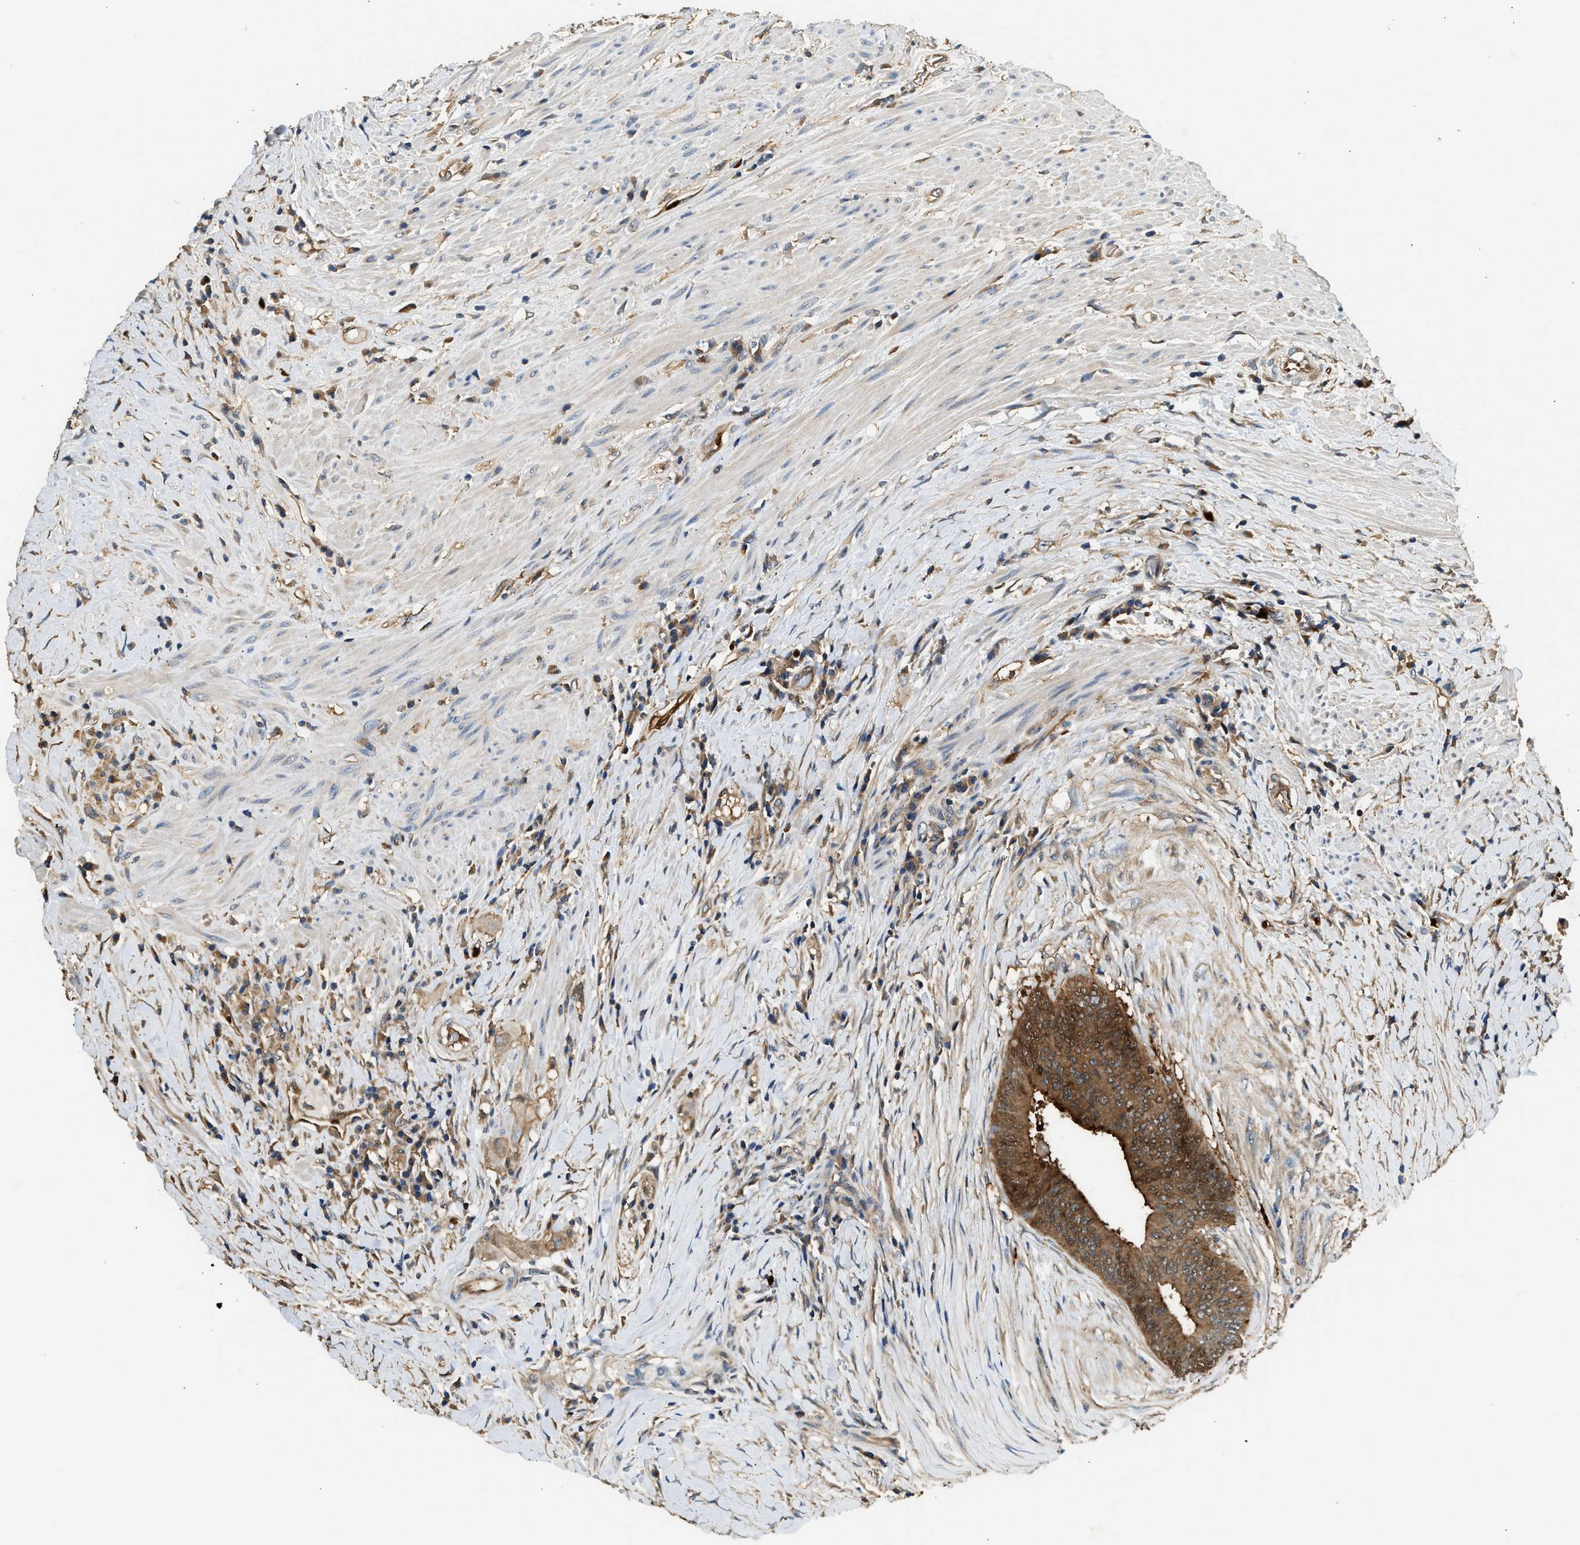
{"staining": {"intensity": "strong", "quantity": ">75%", "location": "cytoplasmic/membranous,nuclear"}, "tissue": "colorectal cancer", "cell_type": "Tumor cells", "image_type": "cancer", "snomed": [{"axis": "morphology", "description": "Adenocarcinoma, NOS"}, {"axis": "topography", "description": "Rectum"}], "caption": "Strong cytoplasmic/membranous and nuclear staining is seen in about >75% of tumor cells in colorectal adenocarcinoma.", "gene": "ANXA3", "patient": {"sex": "male", "age": 72}}